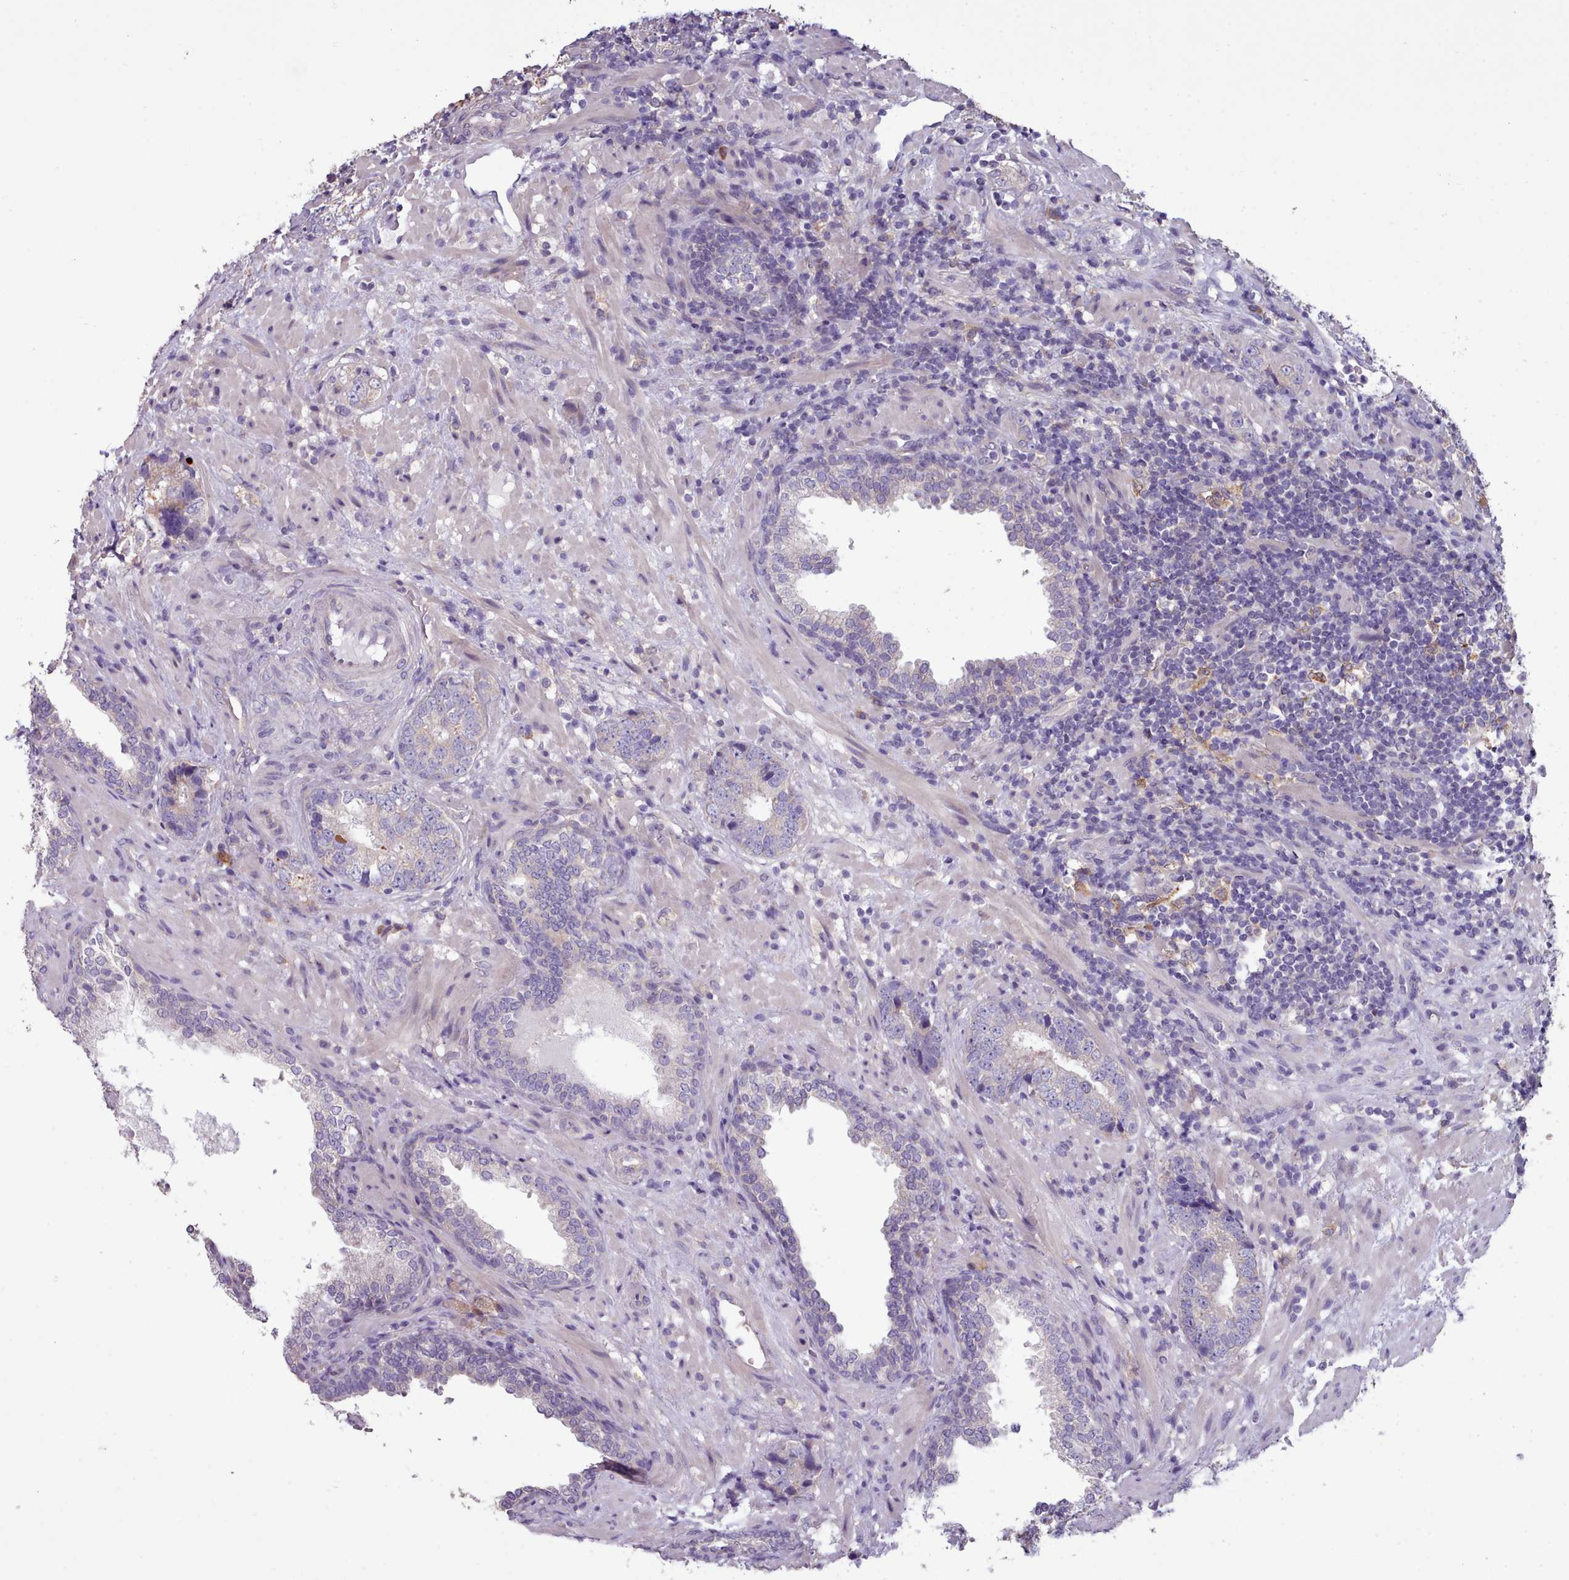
{"staining": {"intensity": "negative", "quantity": "none", "location": "none"}, "tissue": "prostate cancer", "cell_type": "Tumor cells", "image_type": "cancer", "snomed": [{"axis": "morphology", "description": "Adenocarcinoma, High grade"}, {"axis": "topography", "description": "Prostate"}], "caption": "This histopathology image is of prostate adenocarcinoma (high-grade) stained with immunohistochemistry (IHC) to label a protein in brown with the nuclei are counter-stained blue. There is no staining in tumor cells.", "gene": "DPF1", "patient": {"sex": "male", "age": 63}}